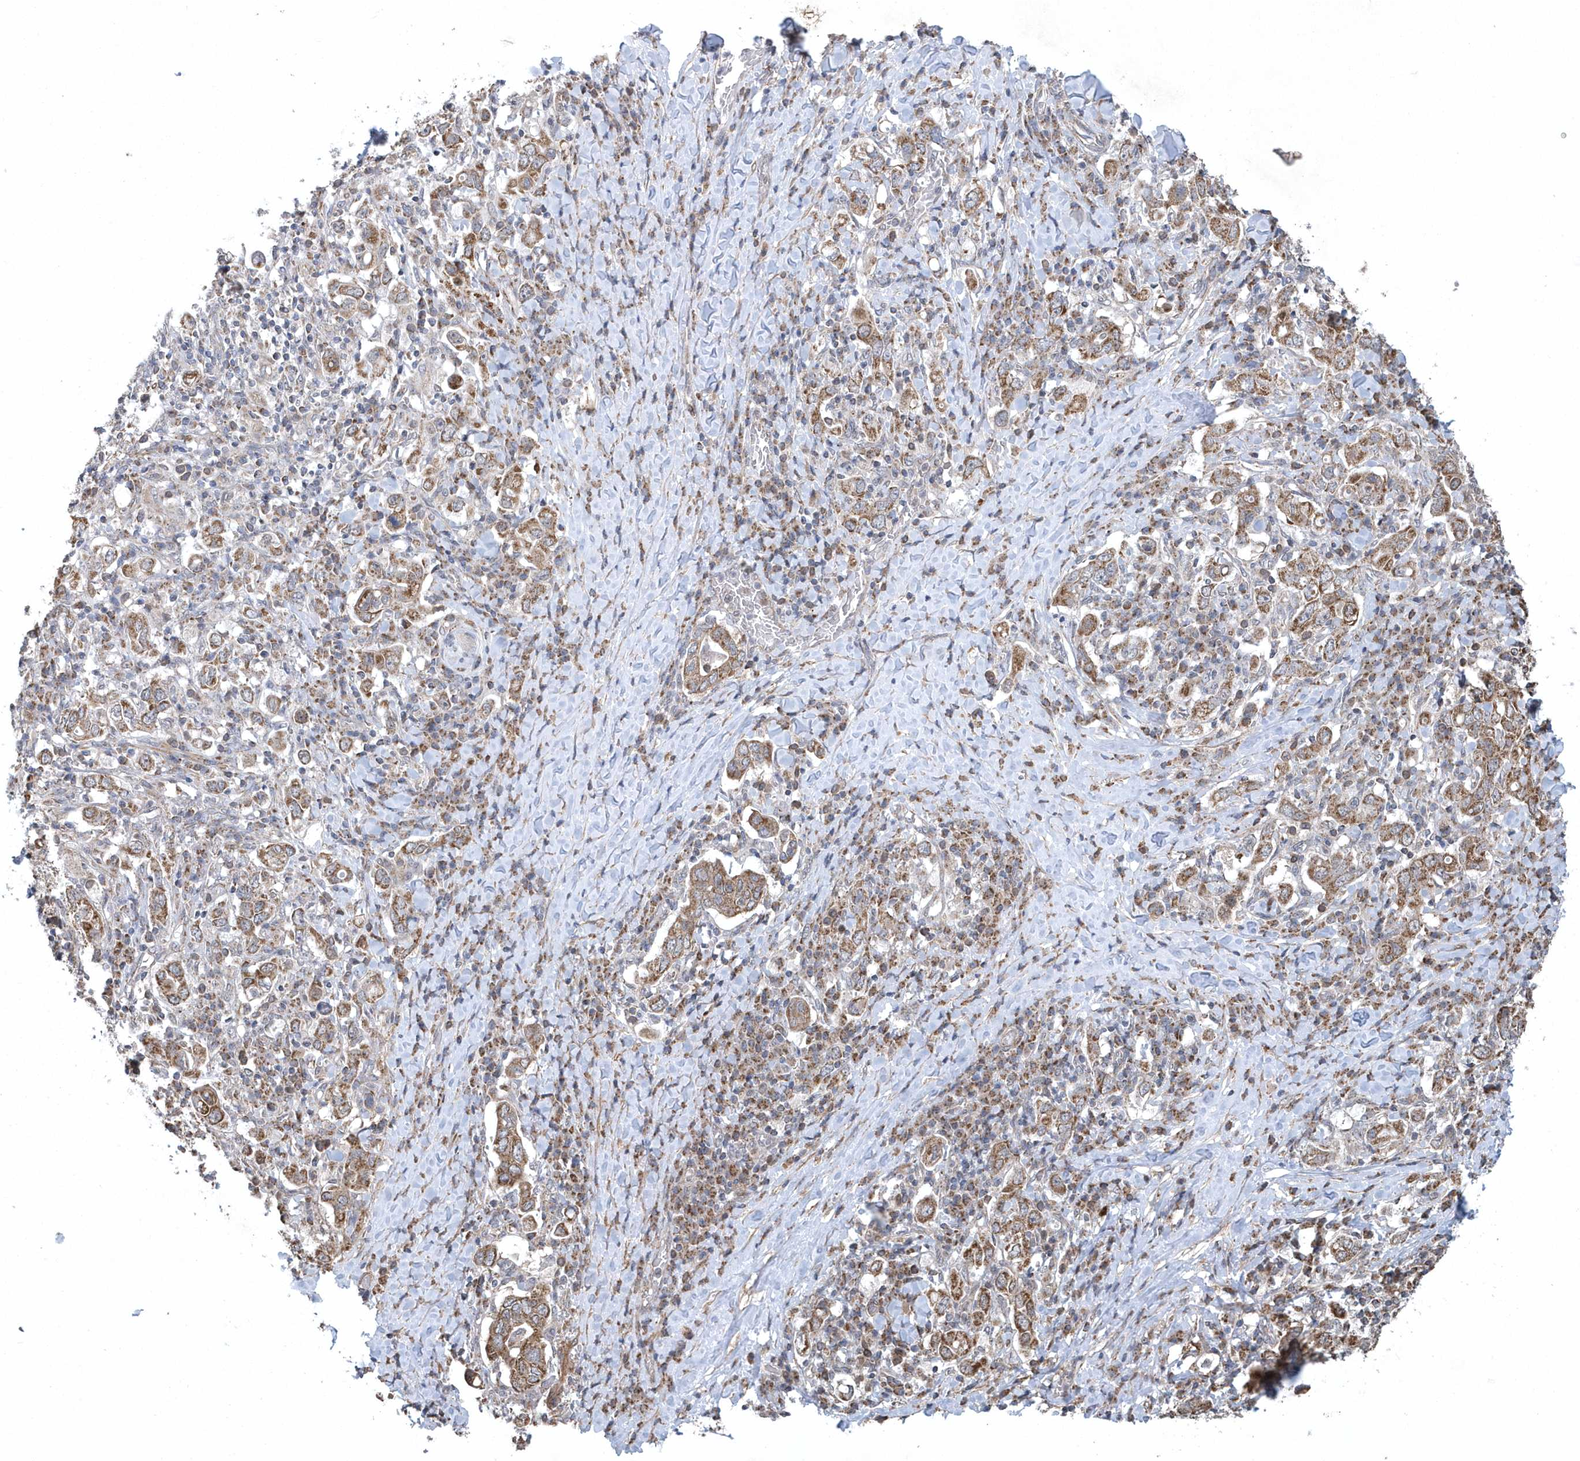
{"staining": {"intensity": "moderate", "quantity": ">75%", "location": "cytoplasmic/membranous"}, "tissue": "stomach cancer", "cell_type": "Tumor cells", "image_type": "cancer", "snomed": [{"axis": "morphology", "description": "Adenocarcinoma, NOS"}, {"axis": "topography", "description": "Stomach, upper"}], "caption": "Tumor cells exhibit moderate cytoplasmic/membranous staining in approximately >75% of cells in stomach cancer (adenocarcinoma).", "gene": "SLX9", "patient": {"sex": "male", "age": 62}}